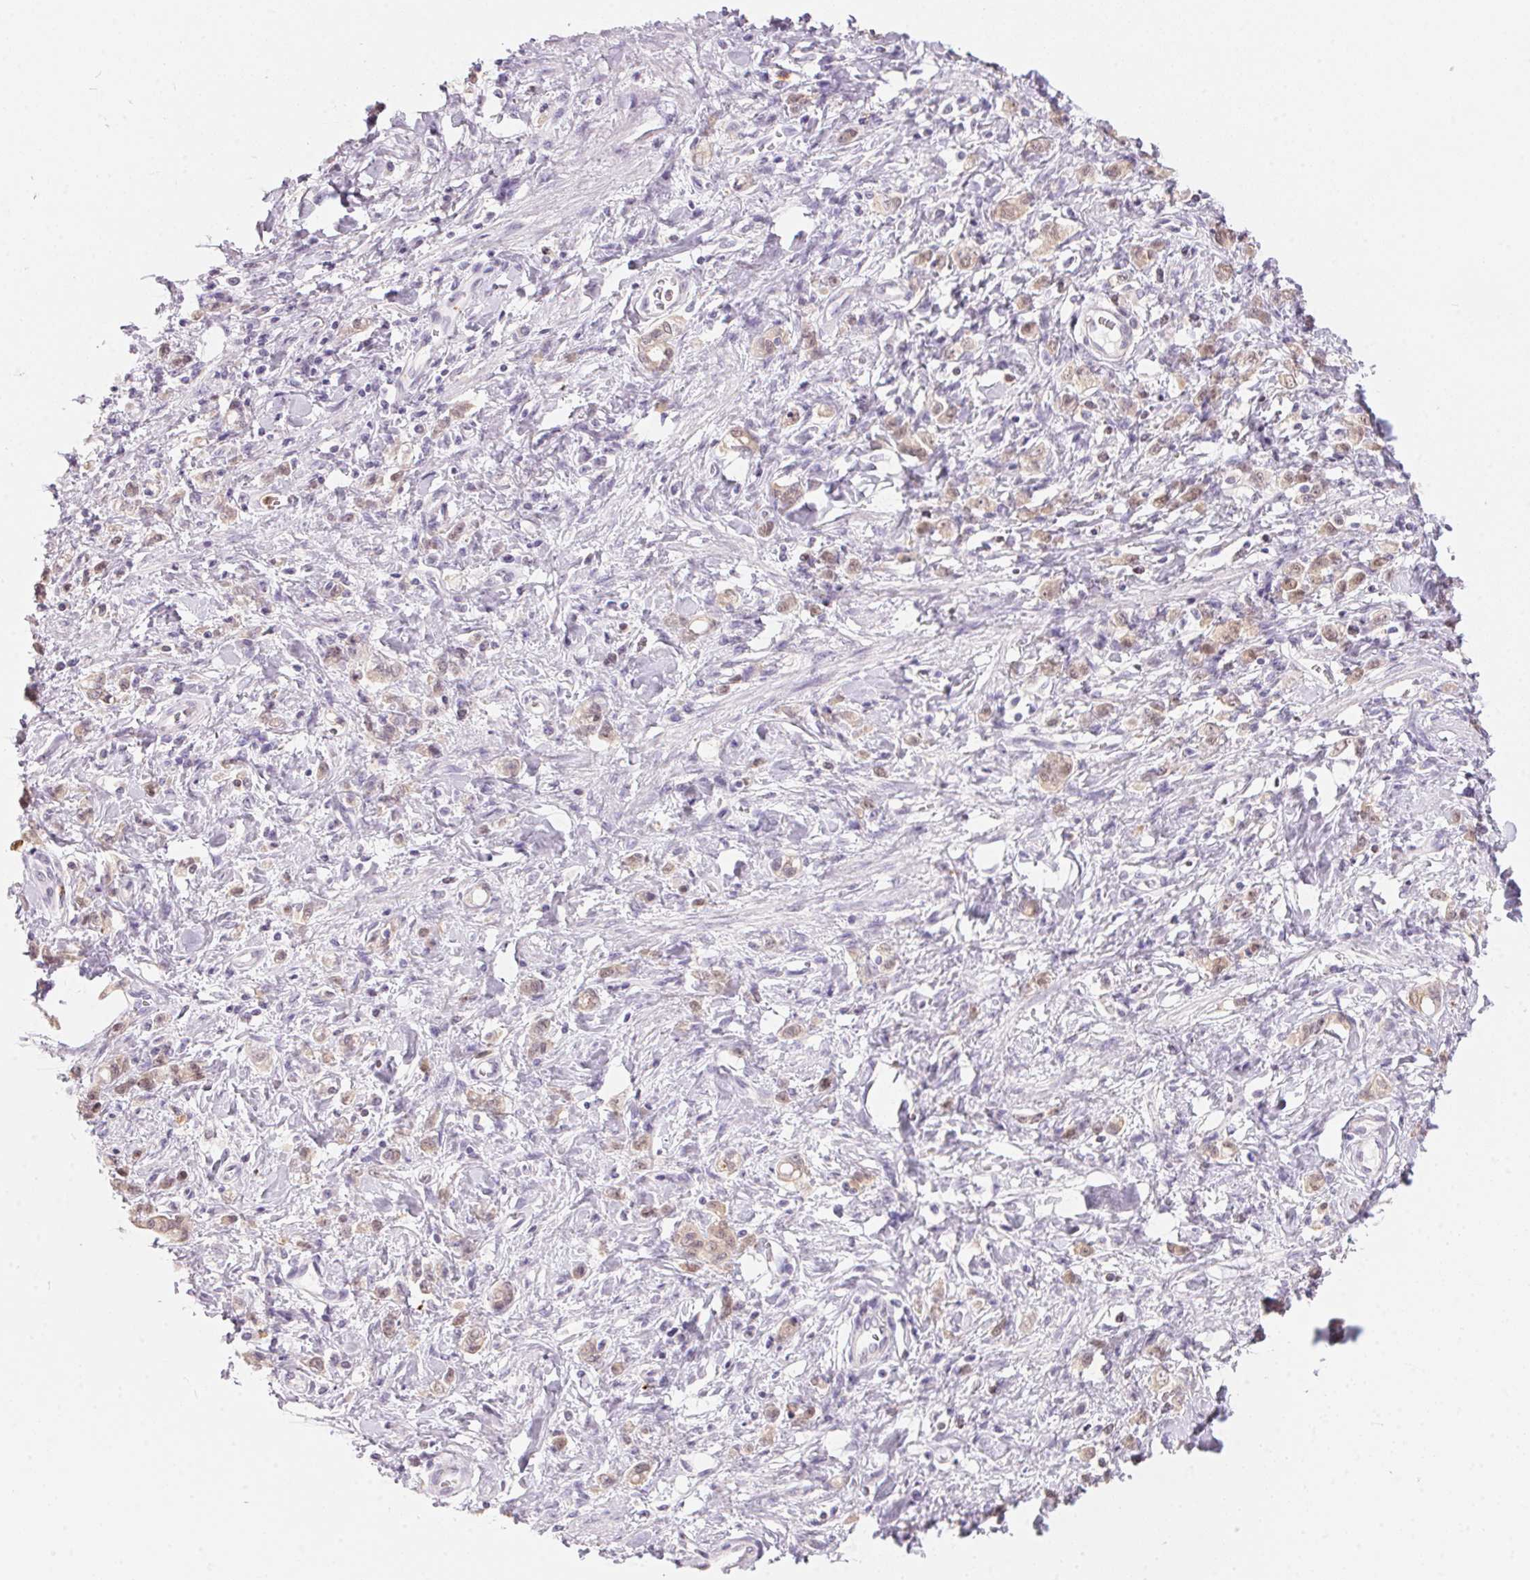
{"staining": {"intensity": "weak", "quantity": "25%-75%", "location": "cytoplasmic/membranous"}, "tissue": "stomach cancer", "cell_type": "Tumor cells", "image_type": "cancer", "snomed": [{"axis": "morphology", "description": "Adenocarcinoma, NOS"}, {"axis": "topography", "description": "Stomach"}], "caption": "Immunohistochemical staining of human stomach cancer (adenocarcinoma) reveals low levels of weak cytoplasmic/membranous protein expression in approximately 25%-75% of tumor cells.", "gene": "SERPINB1", "patient": {"sex": "male", "age": 77}}